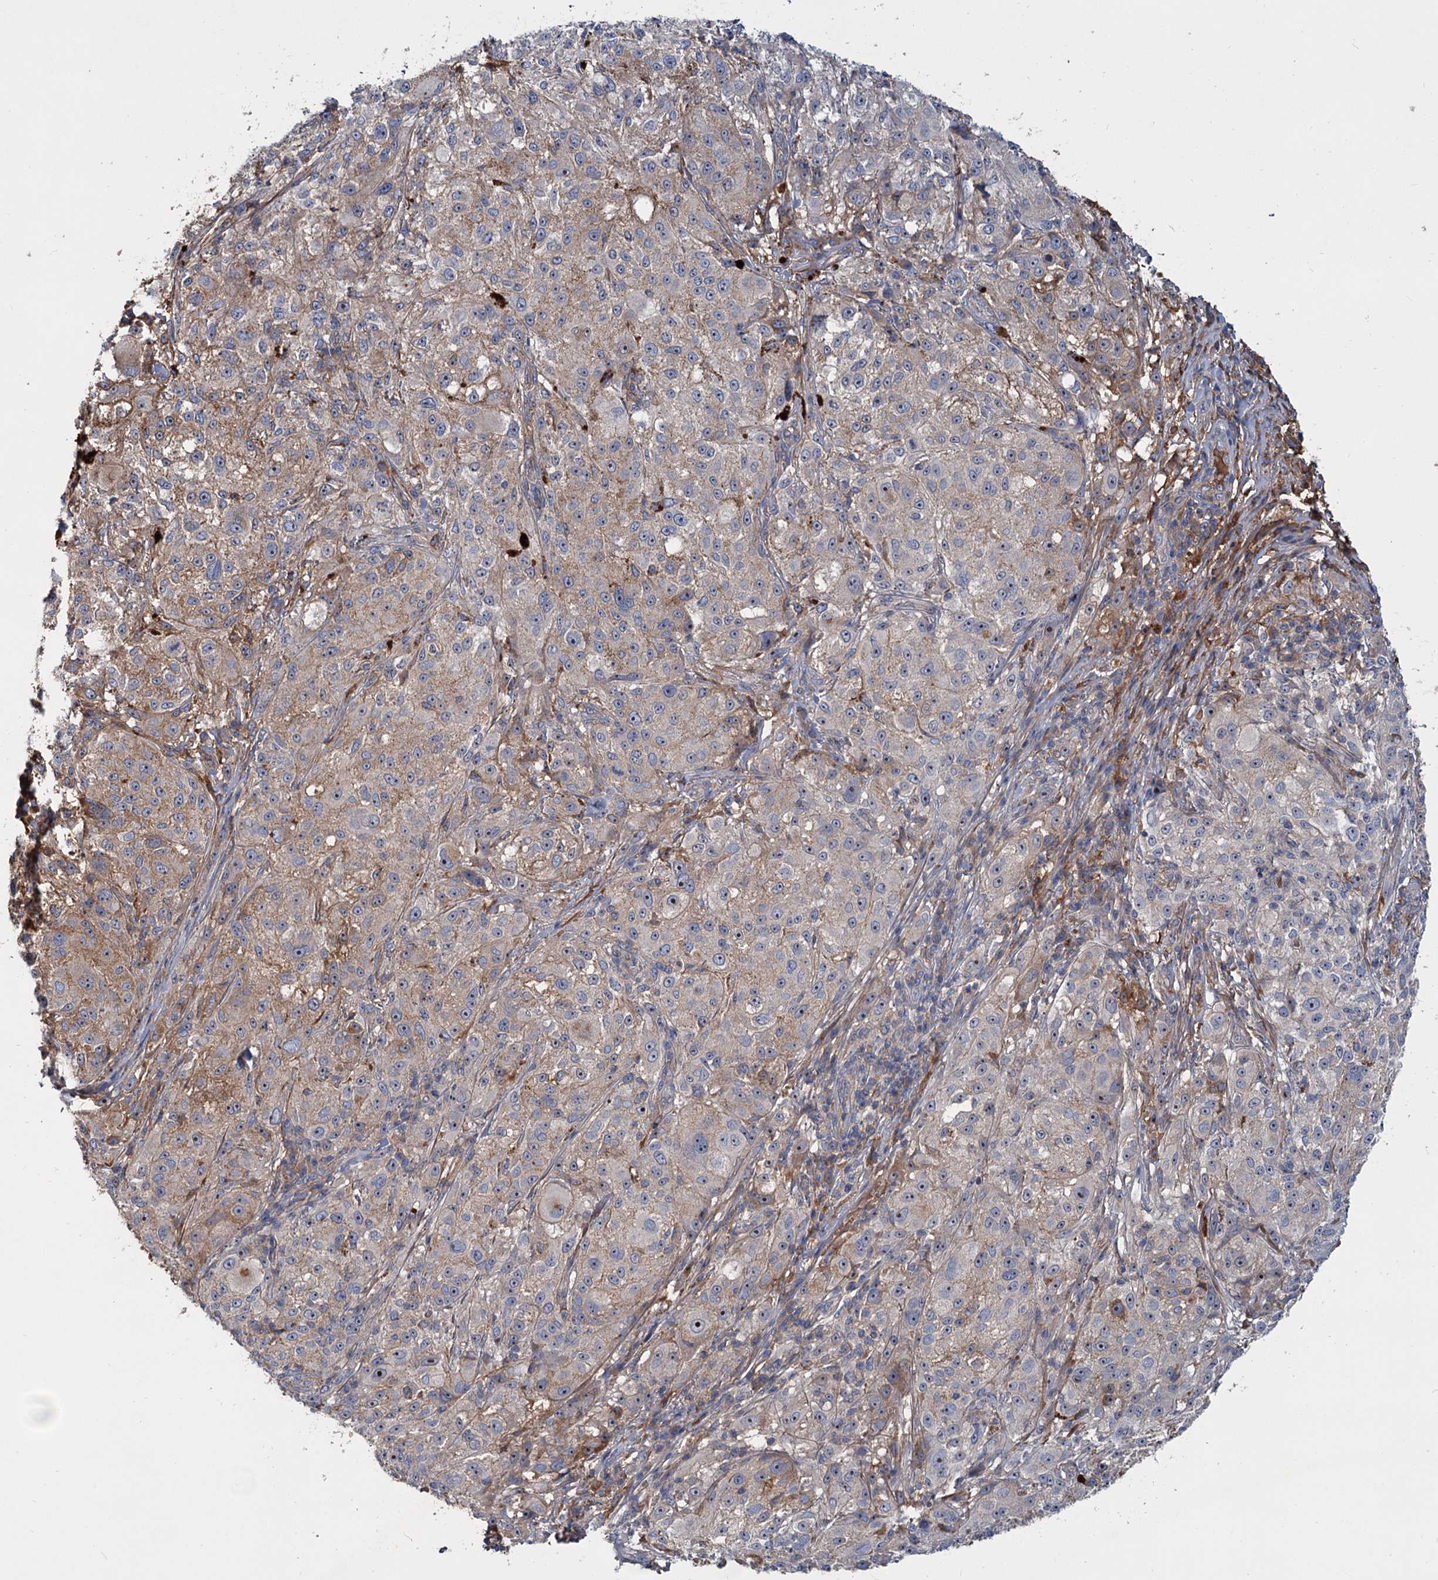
{"staining": {"intensity": "weak", "quantity": "<25%", "location": "cytoplasmic/membranous"}, "tissue": "melanoma", "cell_type": "Tumor cells", "image_type": "cancer", "snomed": [{"axis": "morphology", "description": "Necrosis, NOS"}, {"axis": "morphology", "description": "Malignant melanoma, NOS"}, {"axis": "topography", "description": "Skin"}], "caption": "A histopathology image of human melanoma is negative for staining in tumor cells.", "gene": "CHRD", "patient": {"sex": "female", "age": 87}}